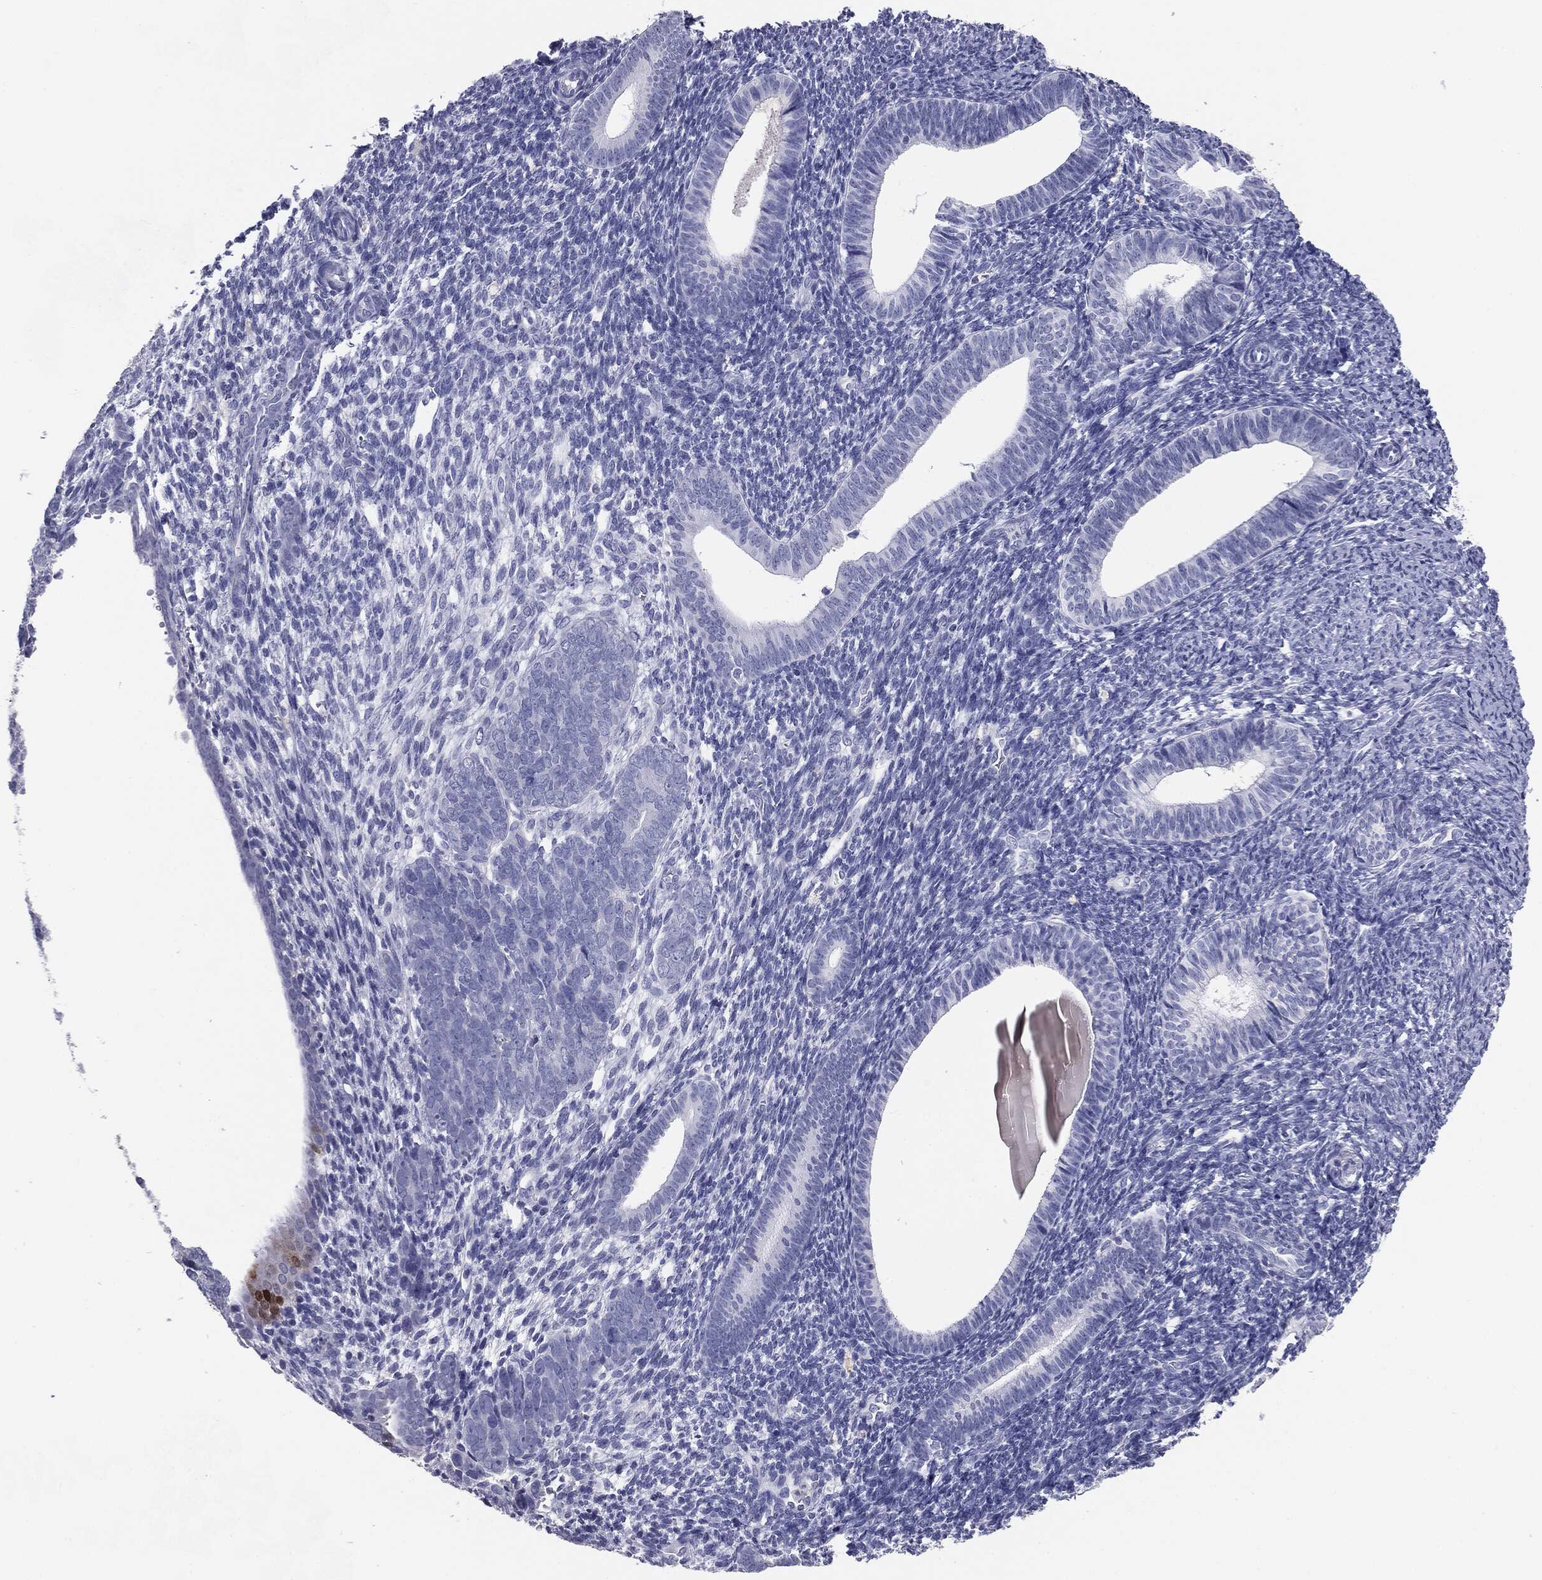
{"staining": {"intensity": "negative", "quantity": "none", "location": "none"}, "tissue": "endometrial cancer", "cell_type": "Tumor cells", "image_type": "cancer", "snomed": [{"axis": "morphology", "description": "Adenocarcinoma, NOS"}, {"axis": "topography", "description": "Endometrium"}], "caption": "This histopathology image is of endometrial cancer stained with IHC to label a protein in brown with the nuclei are counter-stained blue. There is no expression in tumor cells. Nuclei are stained in blue.", "gene": "SERPINB4", "patient": {"sex": "female", "age": 82}}